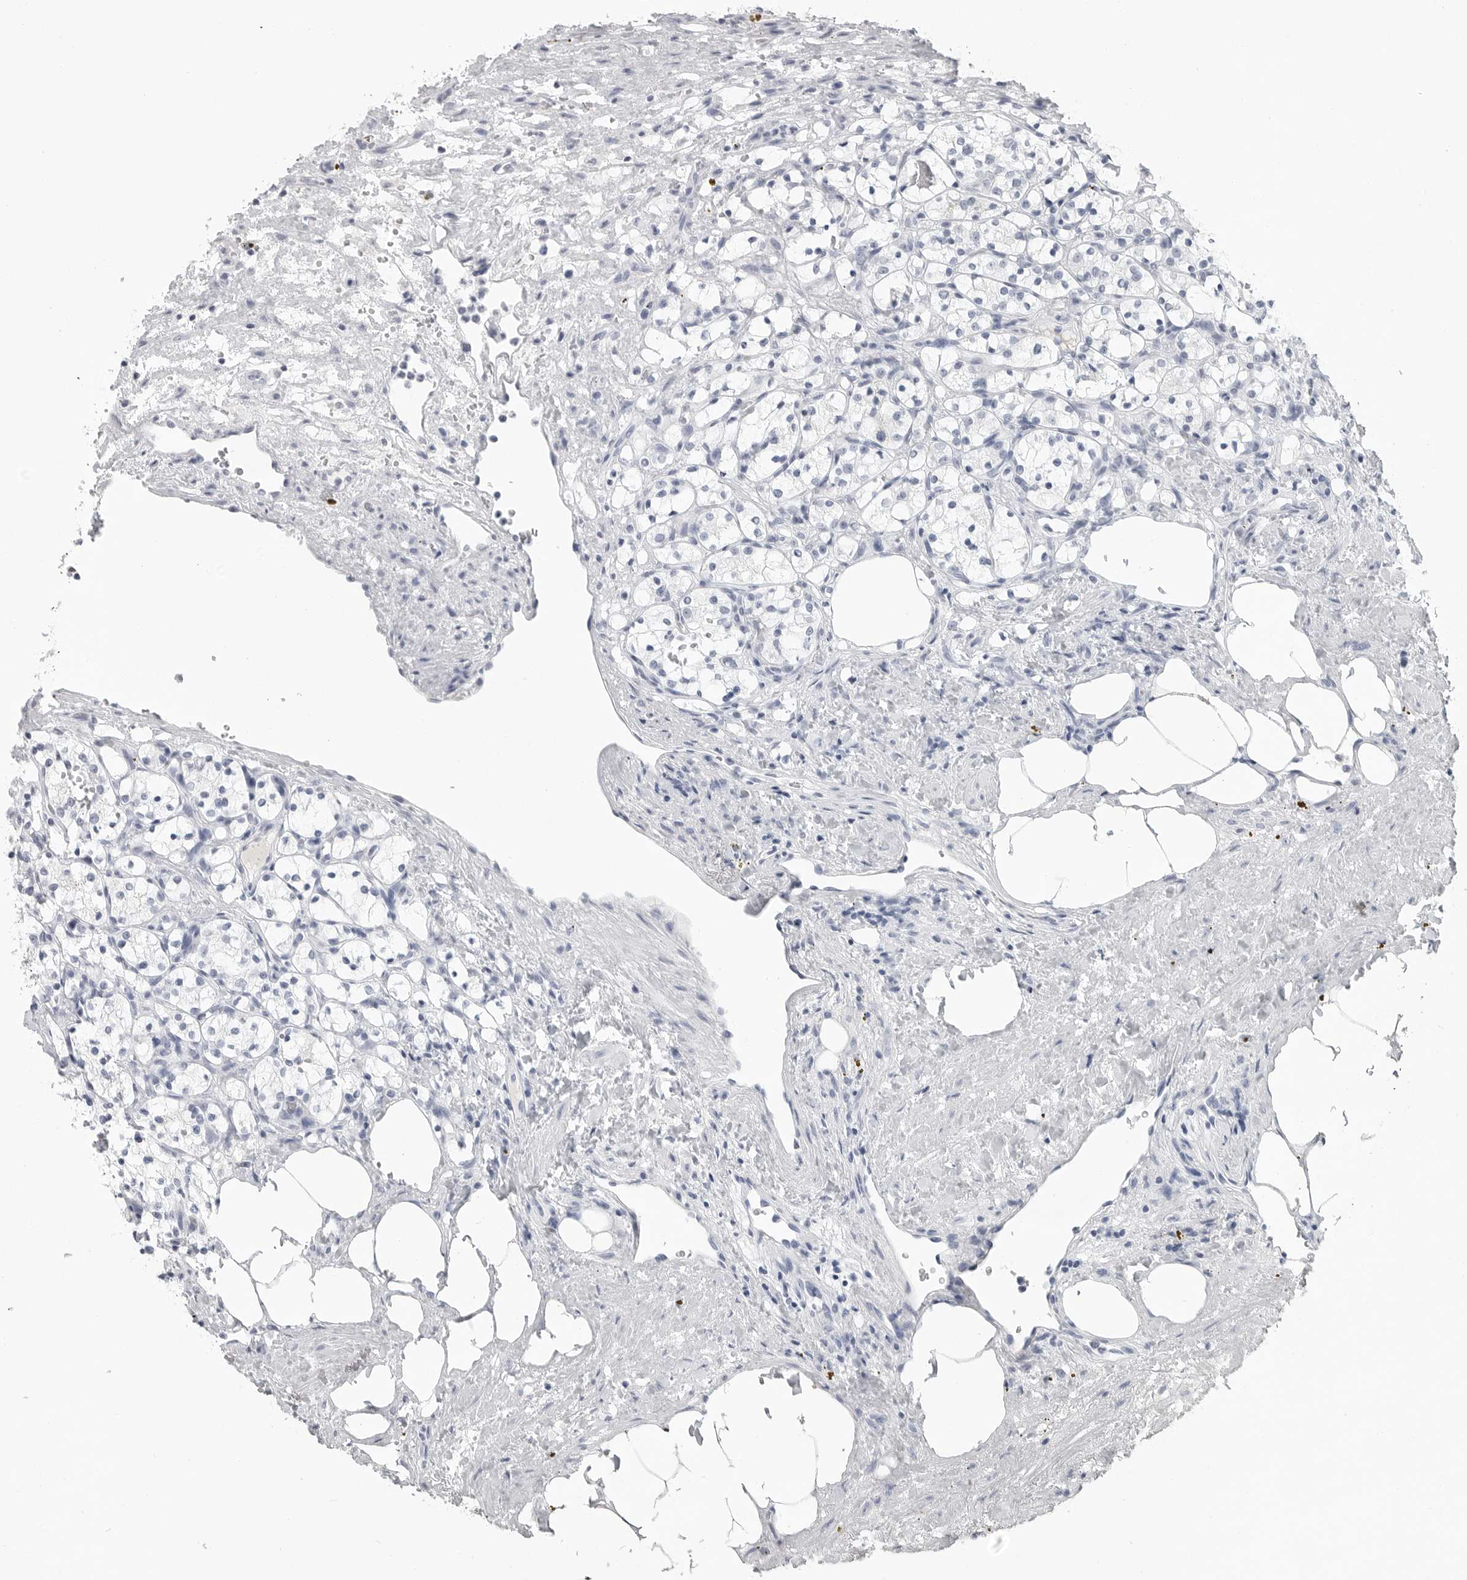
{"staining": {"intensity": "negative", "quantity": "none", "location": "none"}, "tissue": "renal cancer", "cell_type": "Tumor cells", "image_type": "cancer", "snomed": [{"axis": "morphology", "description": "Adenocarcinoma, NOS"}, {"axis": "topography", "description": "Kidney"}], "caption": "Immunohistochemistry (IHC) of renal cancer (adenocarcinoma) demonstrates no staining in tumor cells. (IHC, brightfield microscopy, high magnification).", "gene": "LY6D", "patient": {"sex": "female", "age": 69}}